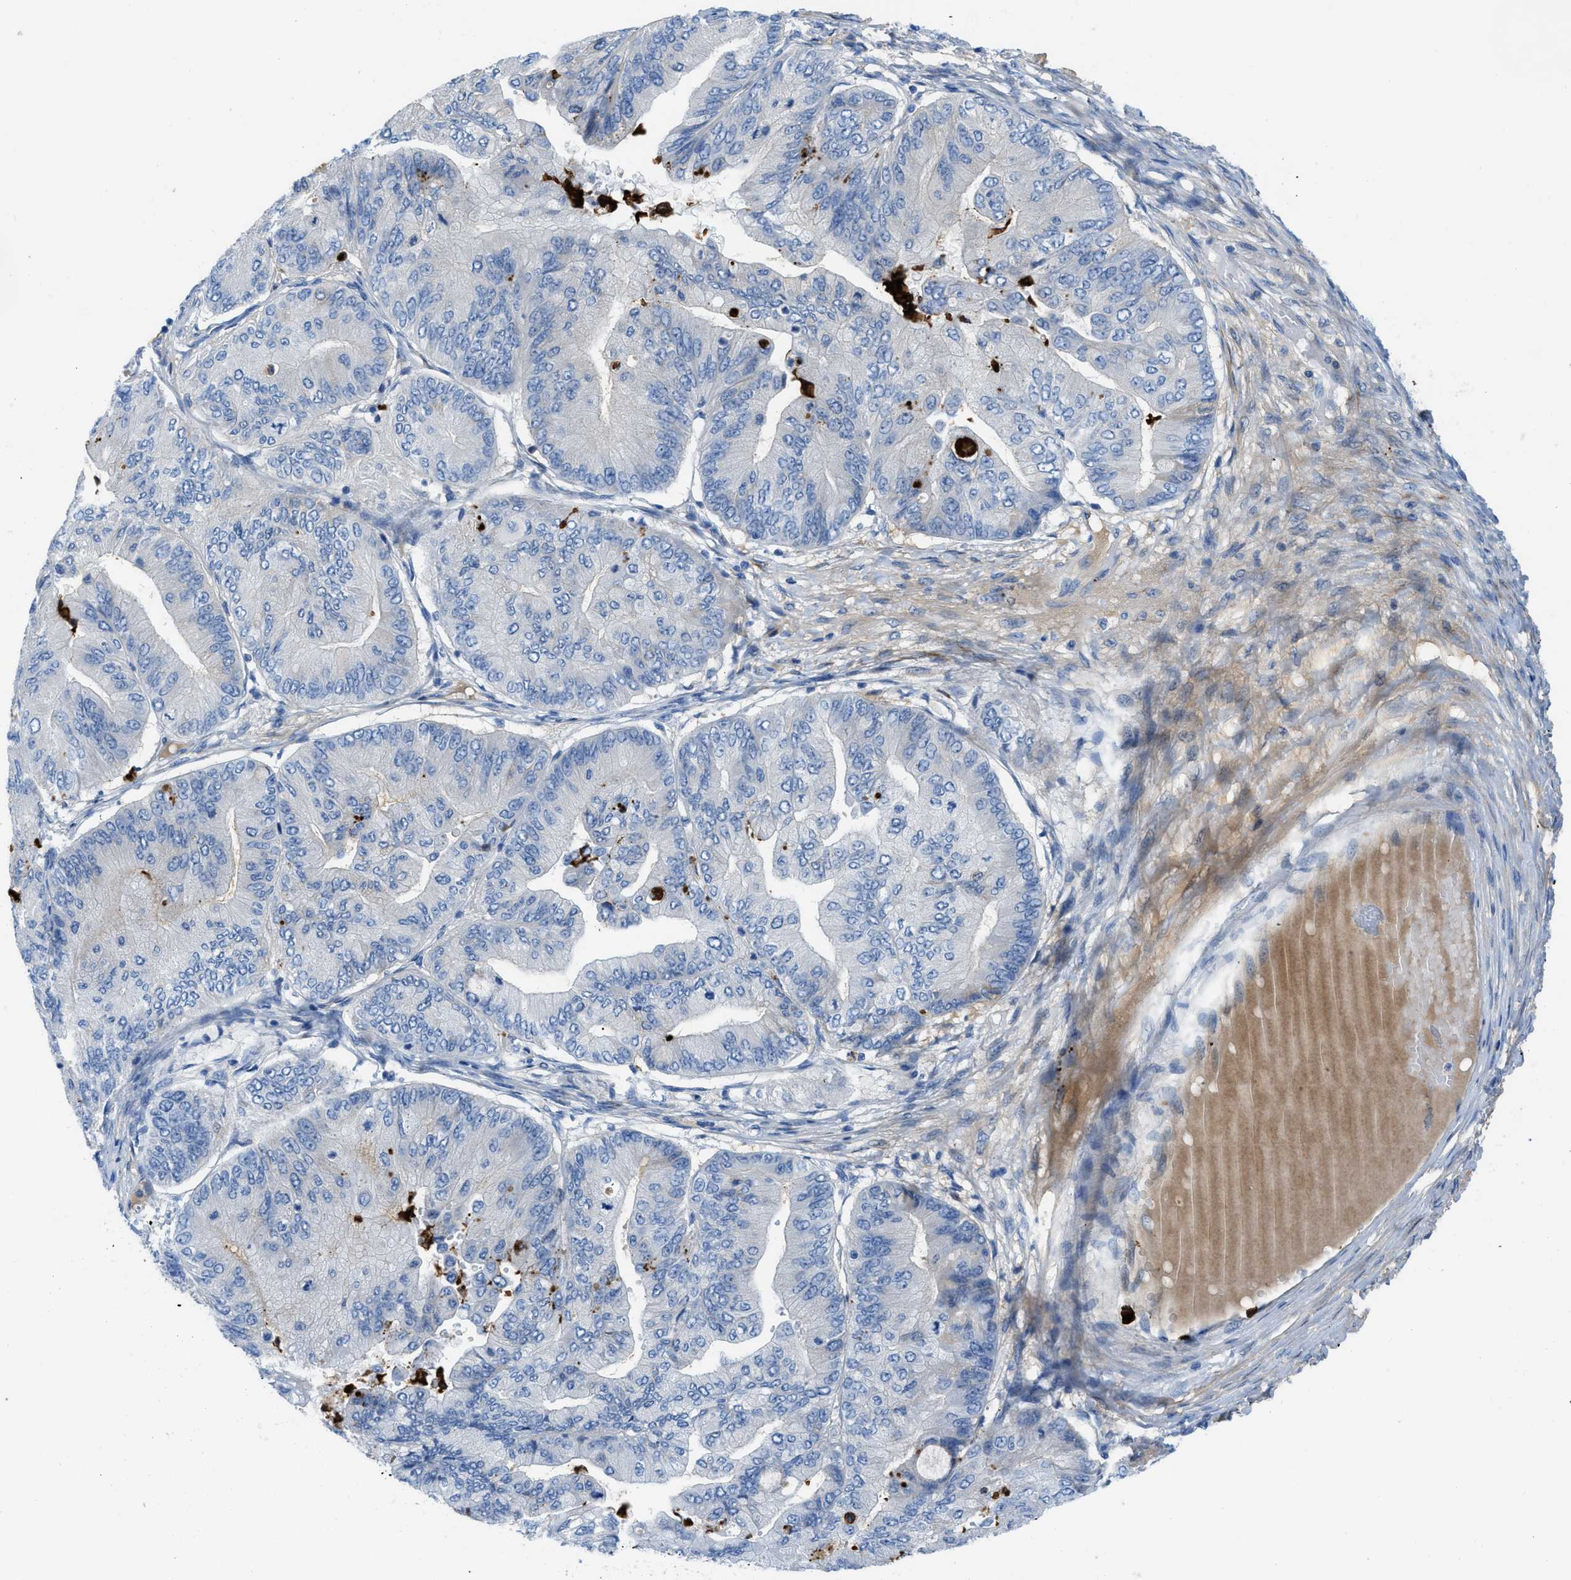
{"staining": {"intensity": "negative", "quantity": "none", "location": "none"}, "tissue": "ovarian cancer", "cell_type": "Tumor cells", "image_type": "cancer", "snomed": [{"axis": "morphology", "description": "Cystadenocarcinoma, mucinous, NOS"}, {"axis": "topography", "description": "Ovary"}], "caption": "DAB (3,3'-diaminobenzidine) immunohistochemical staining of human ovarian cancer demonstrates no significant expression in tumor cells. (DAB (3,3'-diaminobenzidine) IHC, high magnification).", "gene": "XCR1", "patient": {"sex": "female", "age": 61}}